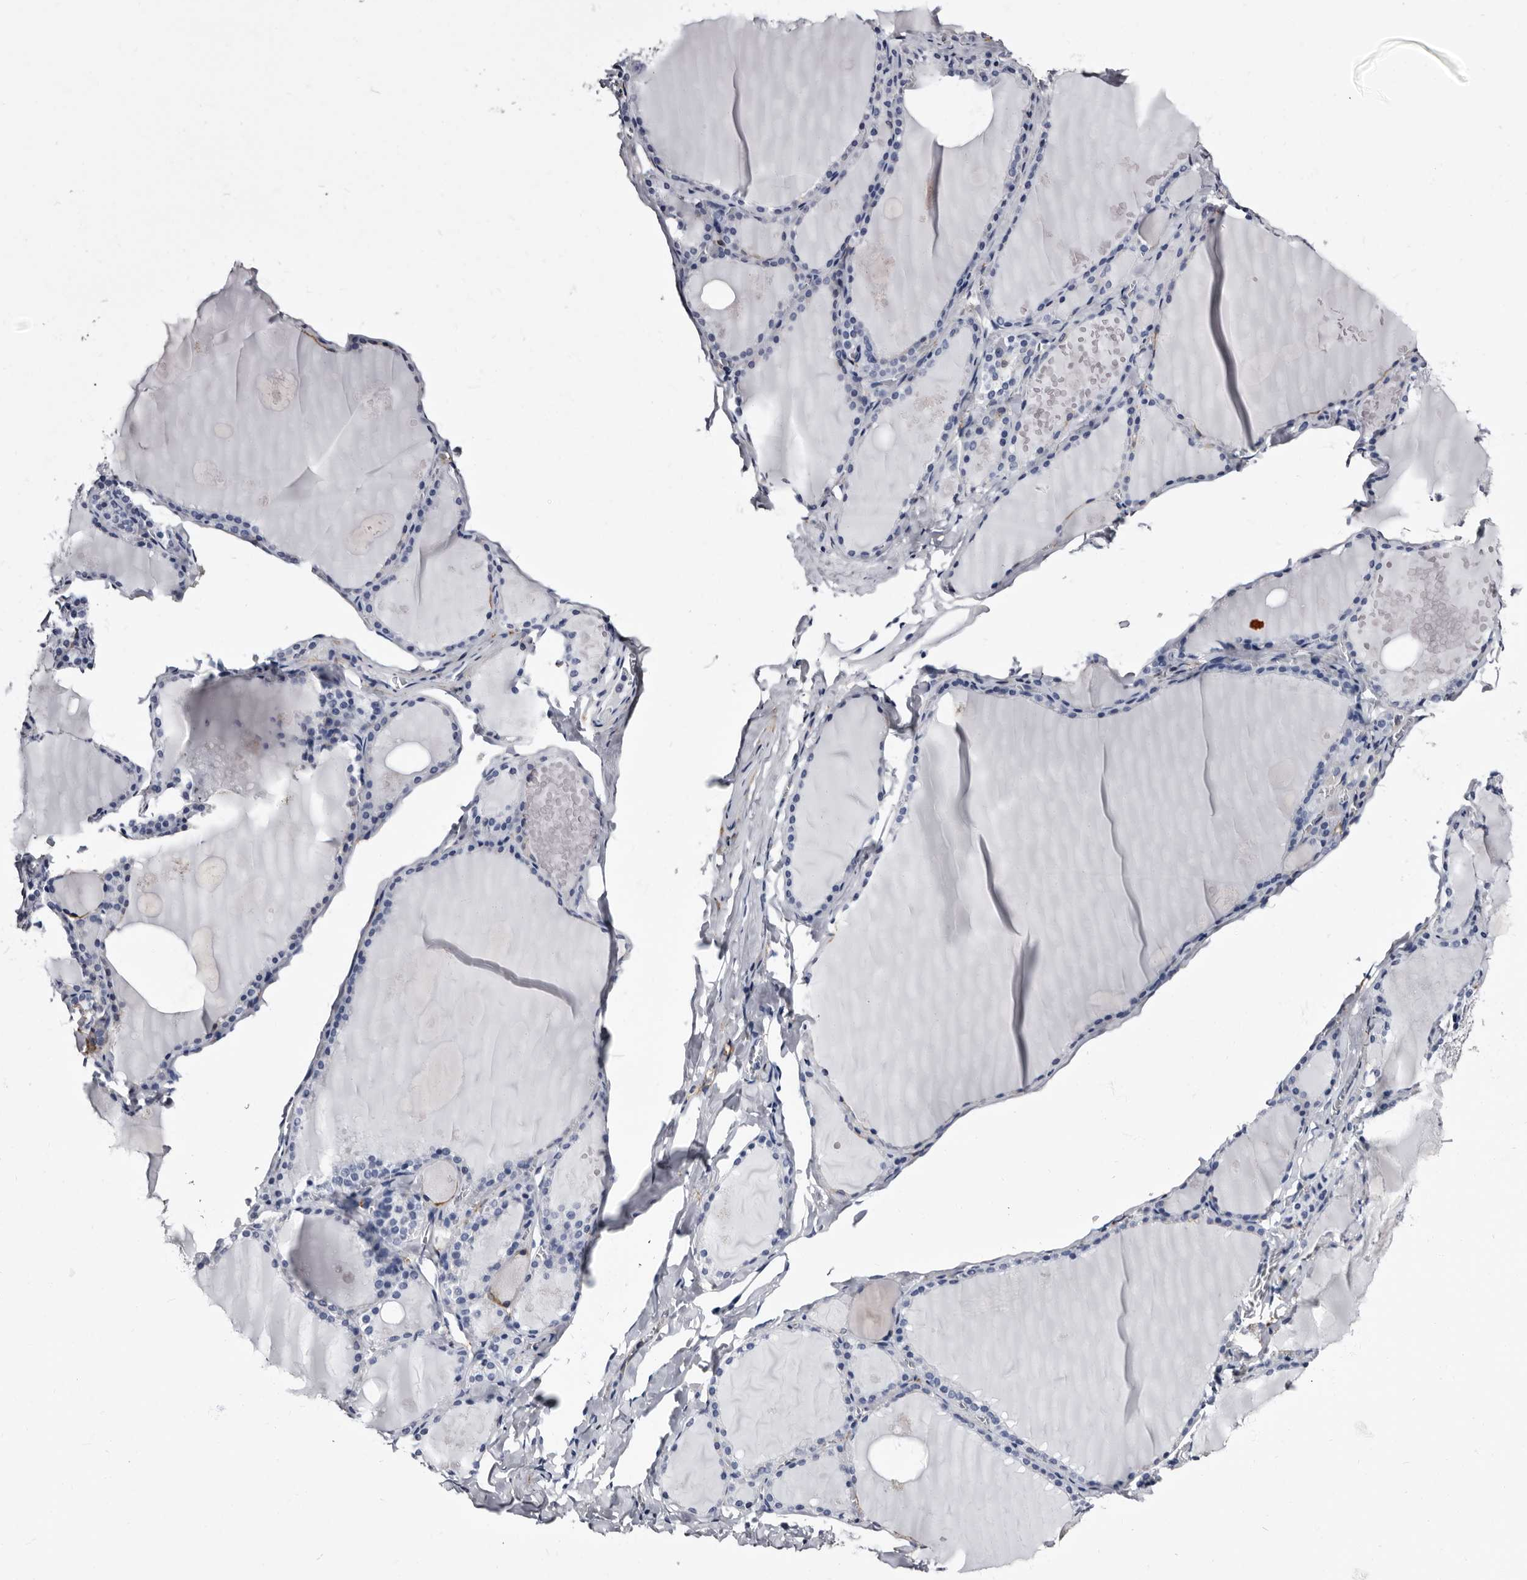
{"staining": {"intensity": "negative", "quantity": "none", "location": "none"}, "tissue": "thyroid gland", "cell_type": "Glandular cells", "image_type": "normal", "snomed": [{"axis": "morphology", "description": "Normal tissue, NOS"}, {"axis": "topography", "description": "Thyroid gland"}], "caption": "IHC photomicrograph of unremarkable thyroid gland: human thyroid gland stained with DAB (3,3'-diaminobenzidine) exhibits no significant protein positivity in glandular cells.", "gene": "EPB41L3", "patient": {"sex": "male", "age": 56}}